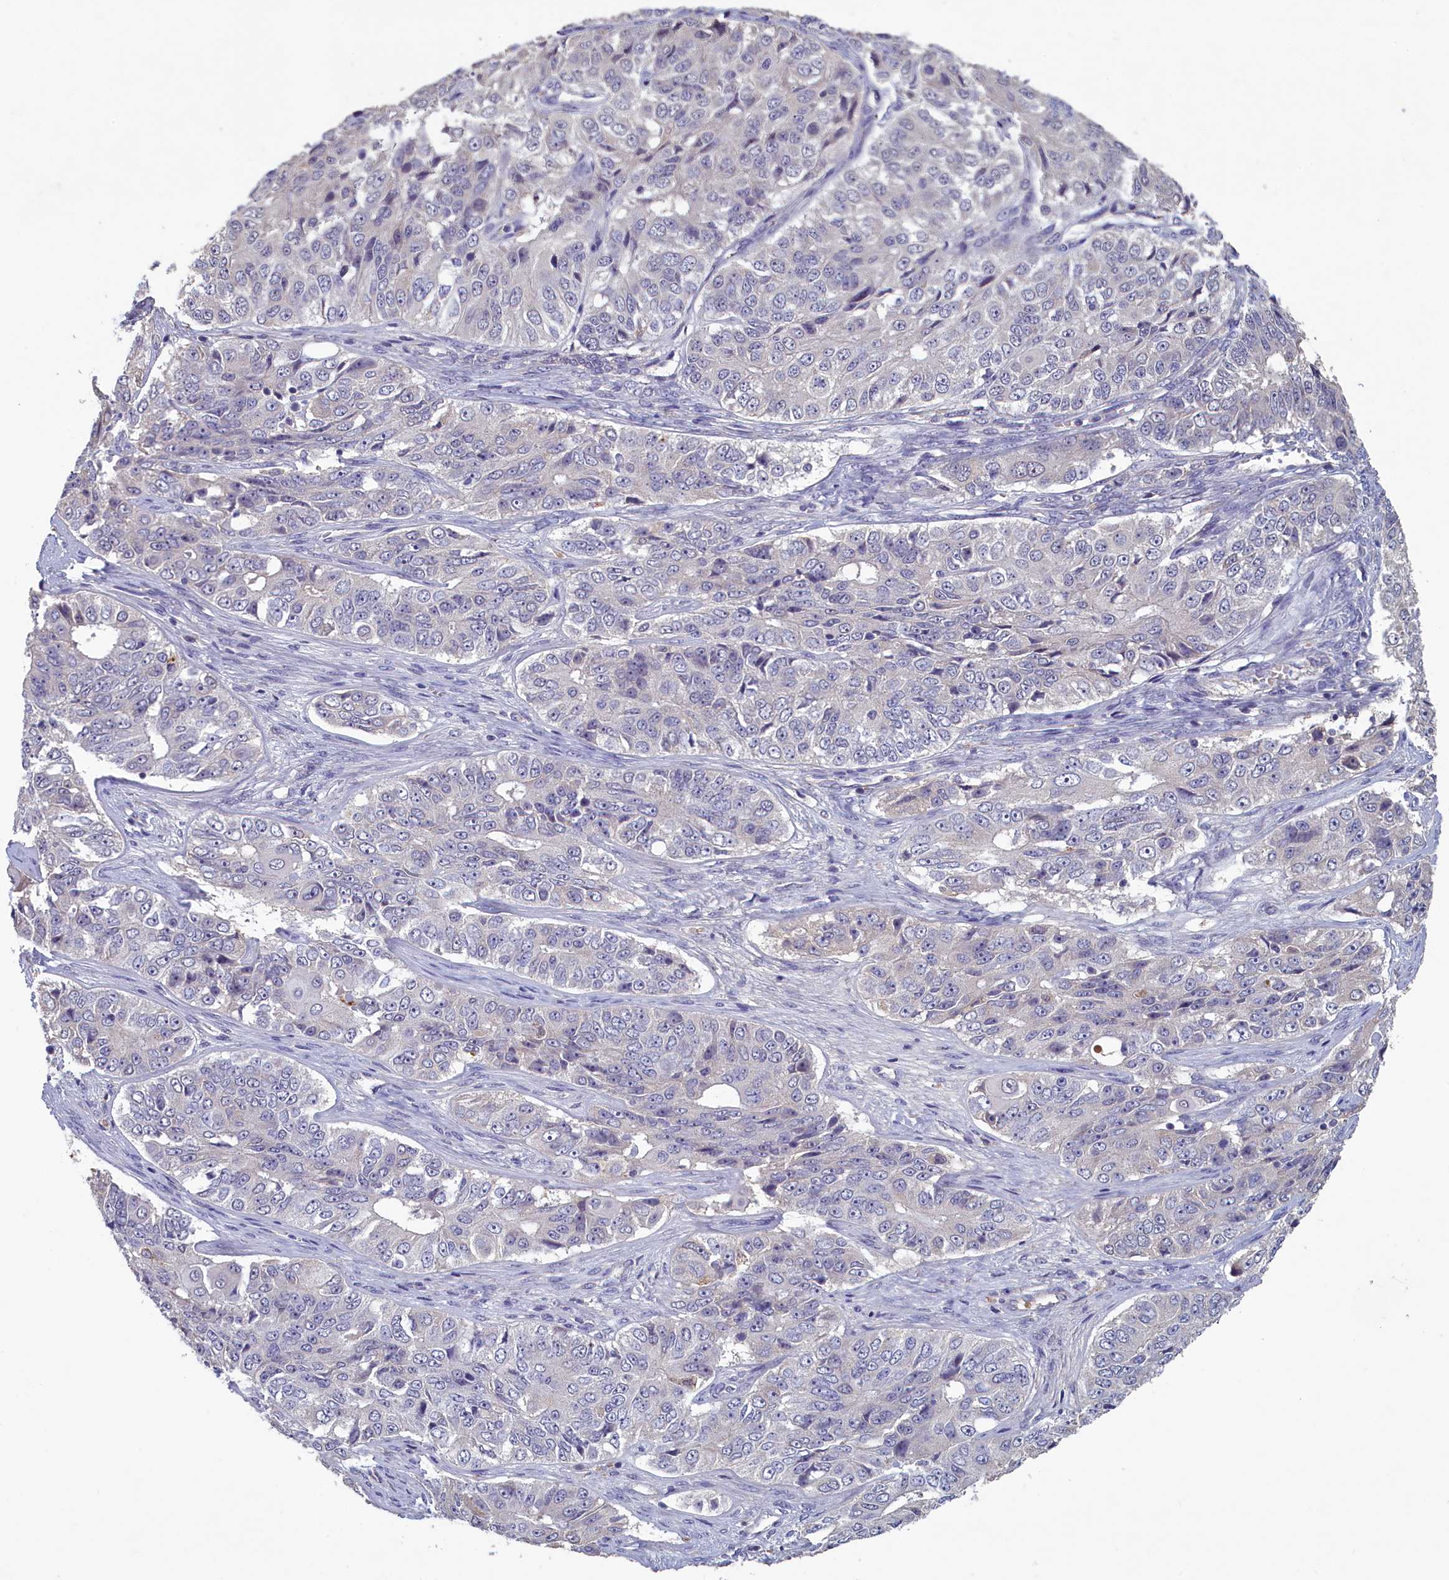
{"staining": {"intensity": "negative", "quantity": "none", "location": "none"}, "tissue": "ovarian cancer", "cell_type": "Tumor cells", "image_type": "cancer", "snomed": [{"axis": "morphology", "description": "Carcinoma, endometroid"}, {"axis": "topography", "description": "Ovary"}], "caption": "Tumor cells show no significant protein expression in ovarian cancer. (IHC, brightfield microscopy, high magnification).", "gene": "ATF7IP2", "patient": {"sex": "female", "age": 51}}